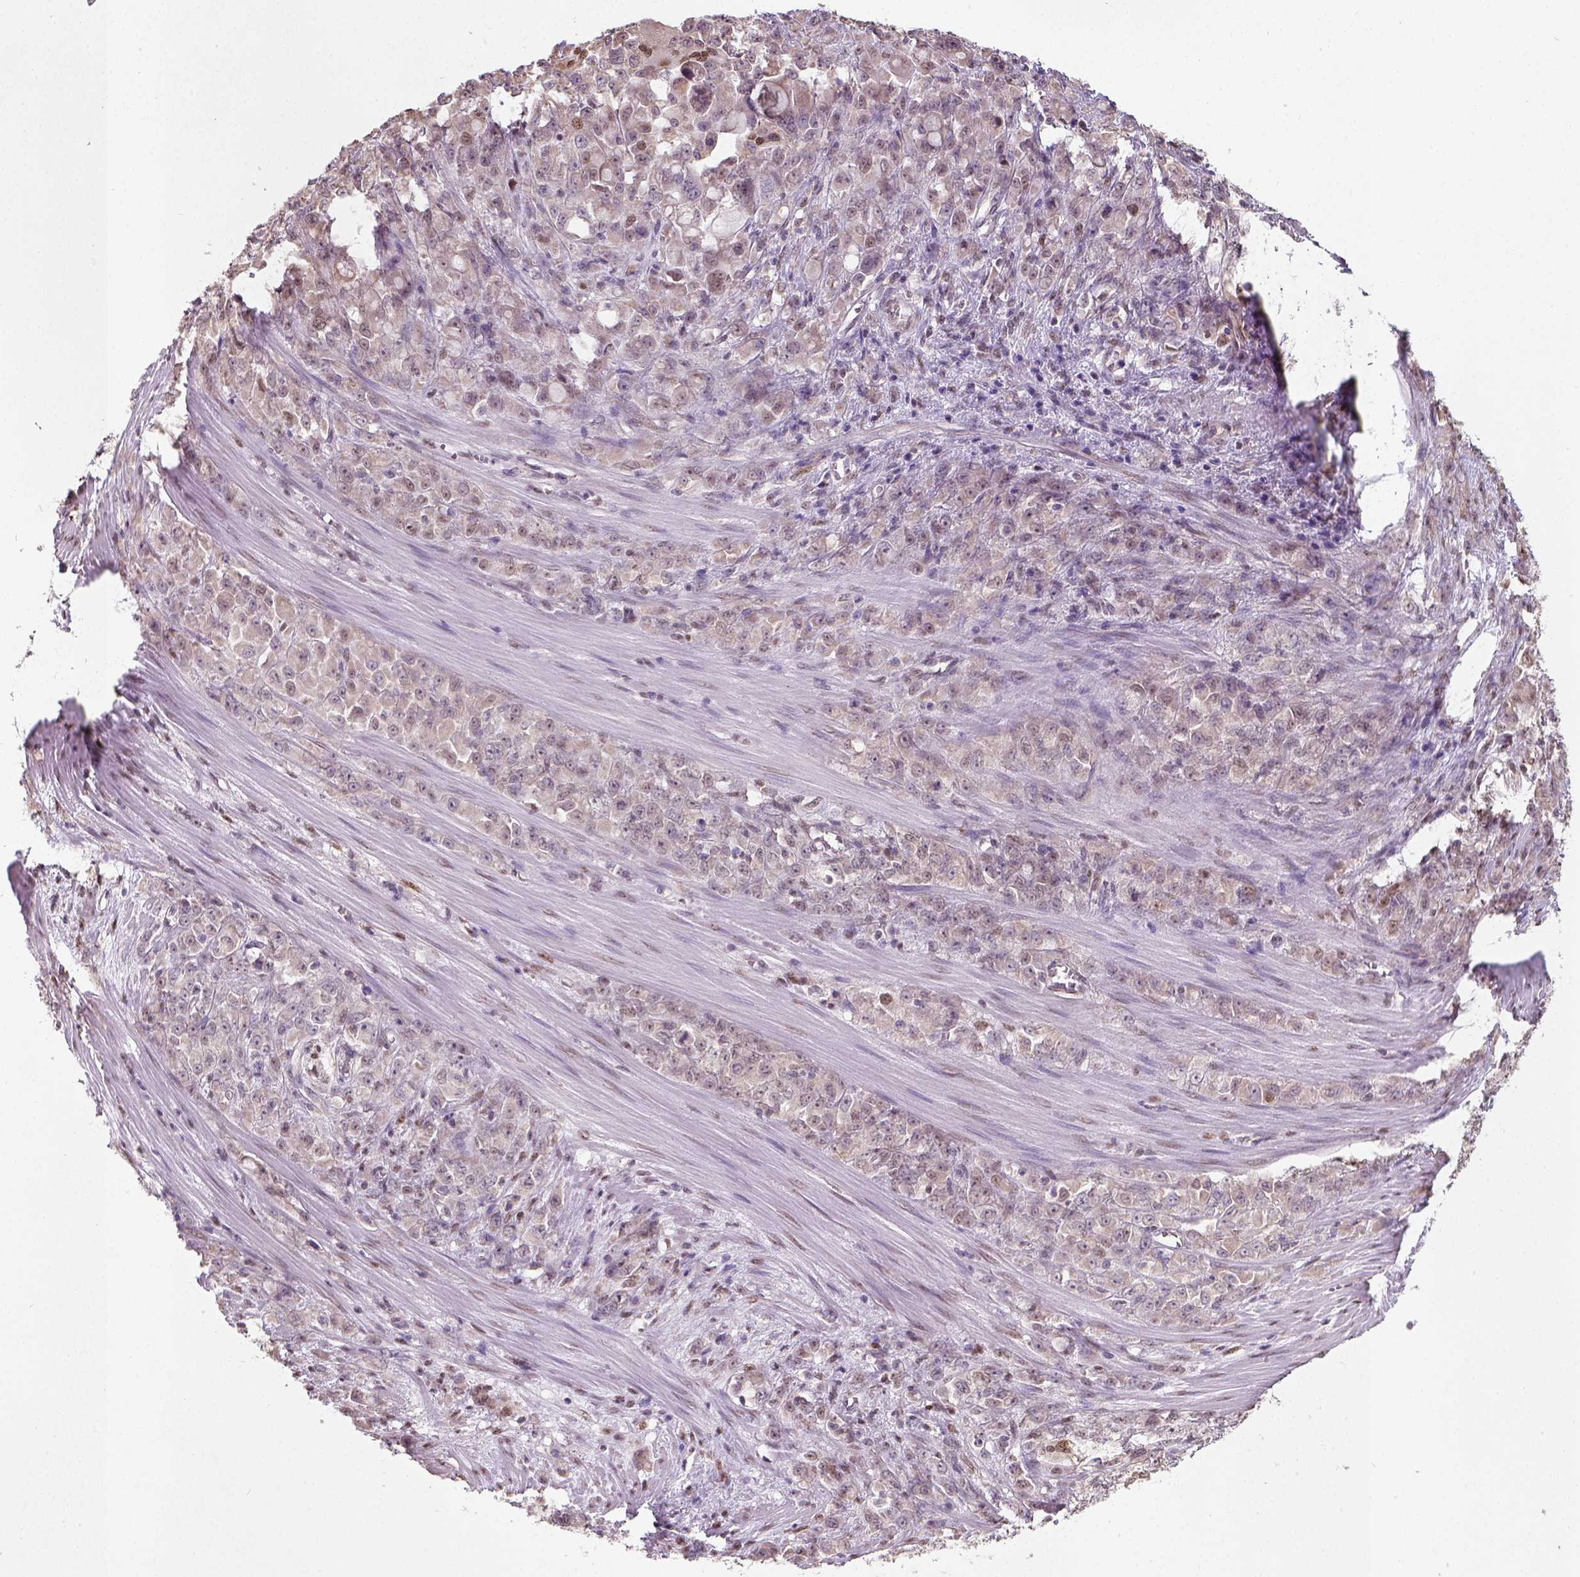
{"staining": {"intensity": "weak", "quantity": ">75%", "location": "cytoplasmic/membranous"}, "tissue": "stomach cancer", "cell_type": "Tumor cells", "image_type": "cancer", "snomed": [{"axis": "morphology", "description": "Adenocarcinoma, NOS"}, {"axis": "topography", "description": "Stomach"}], "caption": "Tumor cells reveal low levels of weak cytoplasmic/membranous expression in about >75% of cells in human stomach cancer. Using DAB (3,3'-diaminobenzidine) (brown) and hematoxylin (blue) stains, captured at high magnification using brightfield microscopy.", "gene": "C1orf112", "patient": {"sex": "female", "age": 76}}